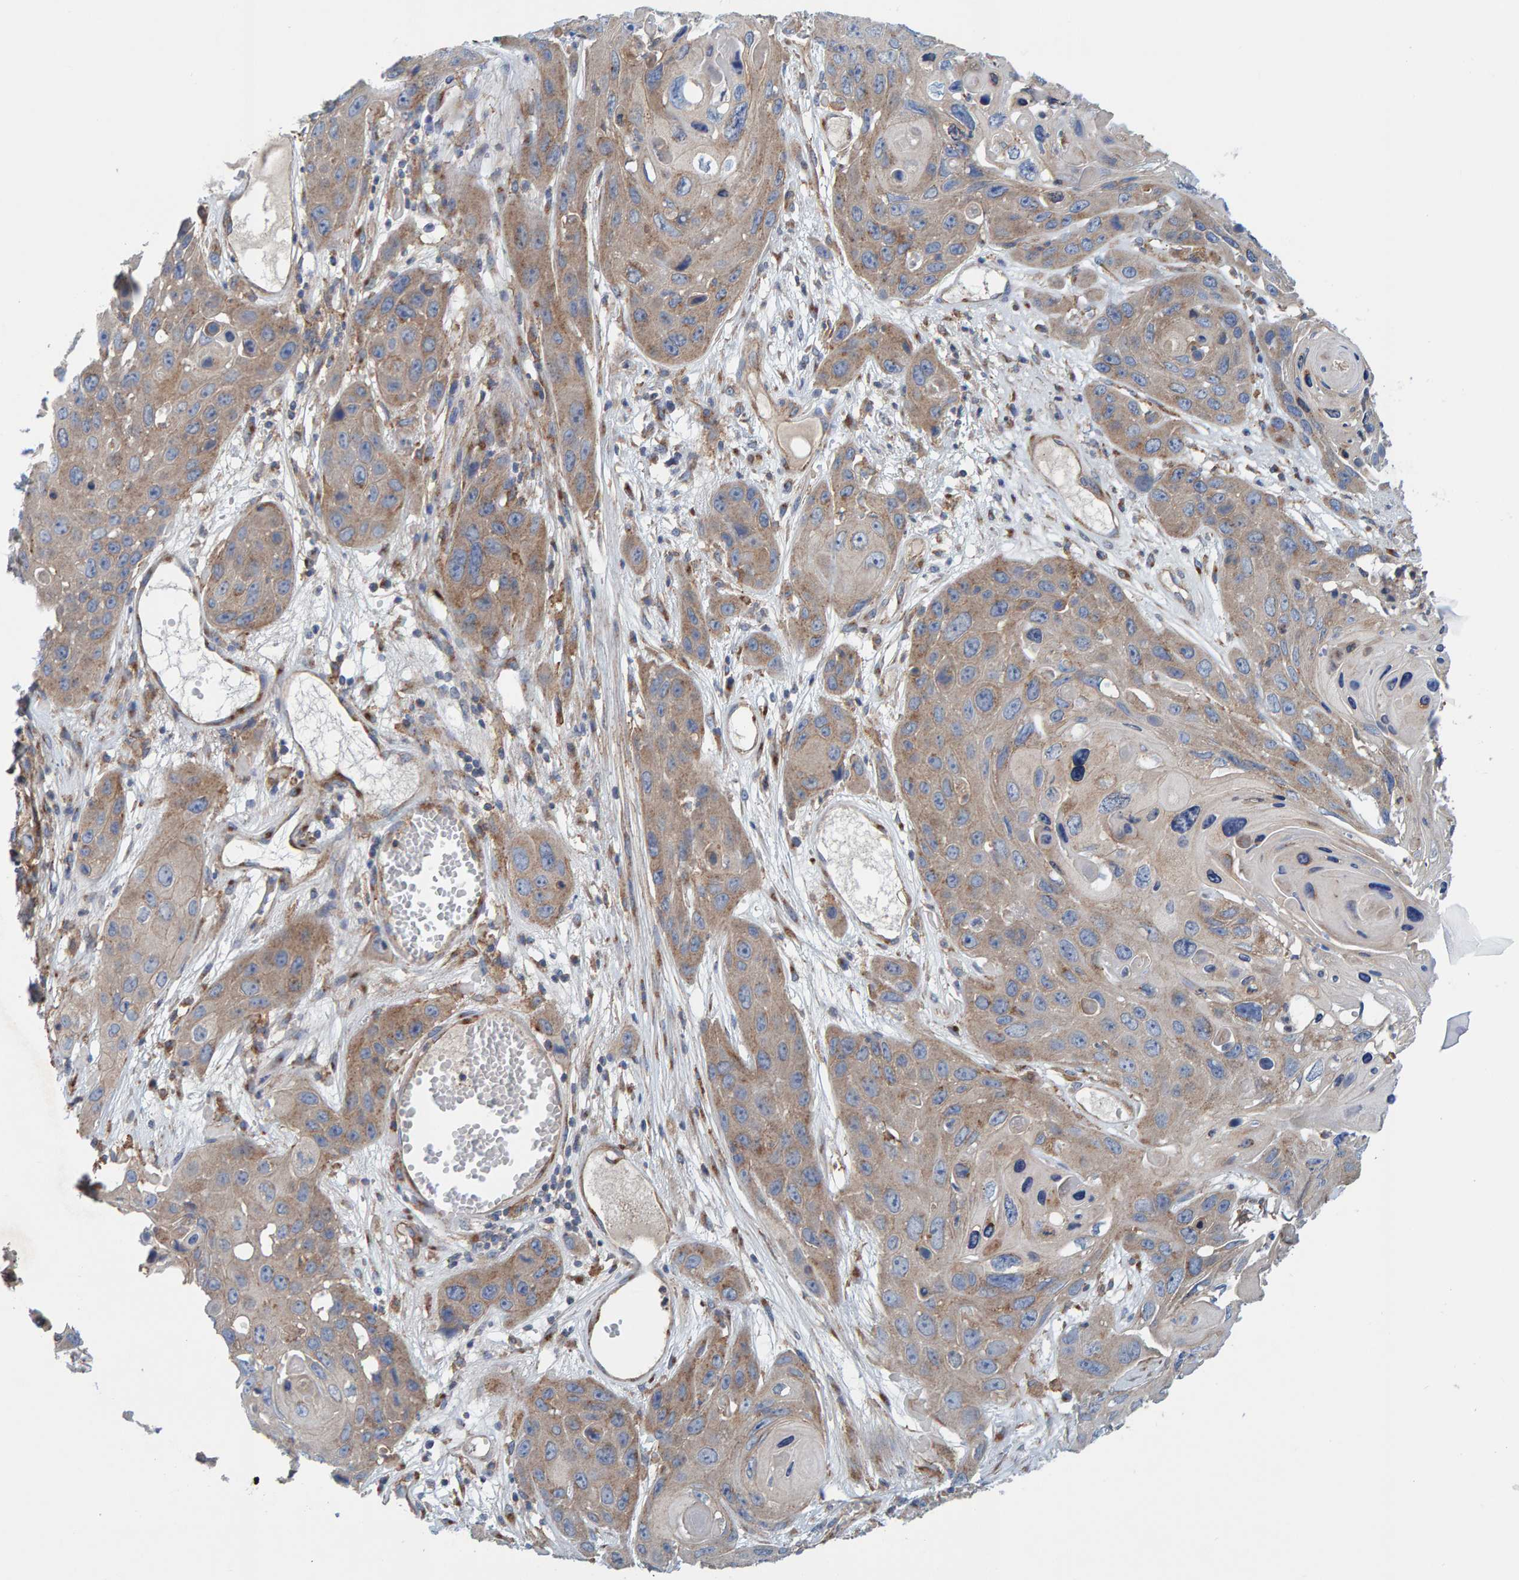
{"staining": {"intensity": "weak", "quantity": ">75%", "location": "cytoplasmic/membranous"}, "tissue": "skin cancer", "cell_type": "Tumor cells", "image_type": "cancer", "snomed": [{"axis": "morphology", "description": "Squamous cell carcinoma, NOS"}, {"axis": "topography", "description": "Skin"}], "caption": "High-magnification brightfield microscopy of squamous cell carcinoma (skin) stained with DAB (brown) and counterstained with hematoxylin (blue). tumor cells exhibit weak cytoplasmic/membranous expression is seen in approximately>75% of cells.", "gene": "MKLN1", "patient": {"sex": "male", "age": 55}}